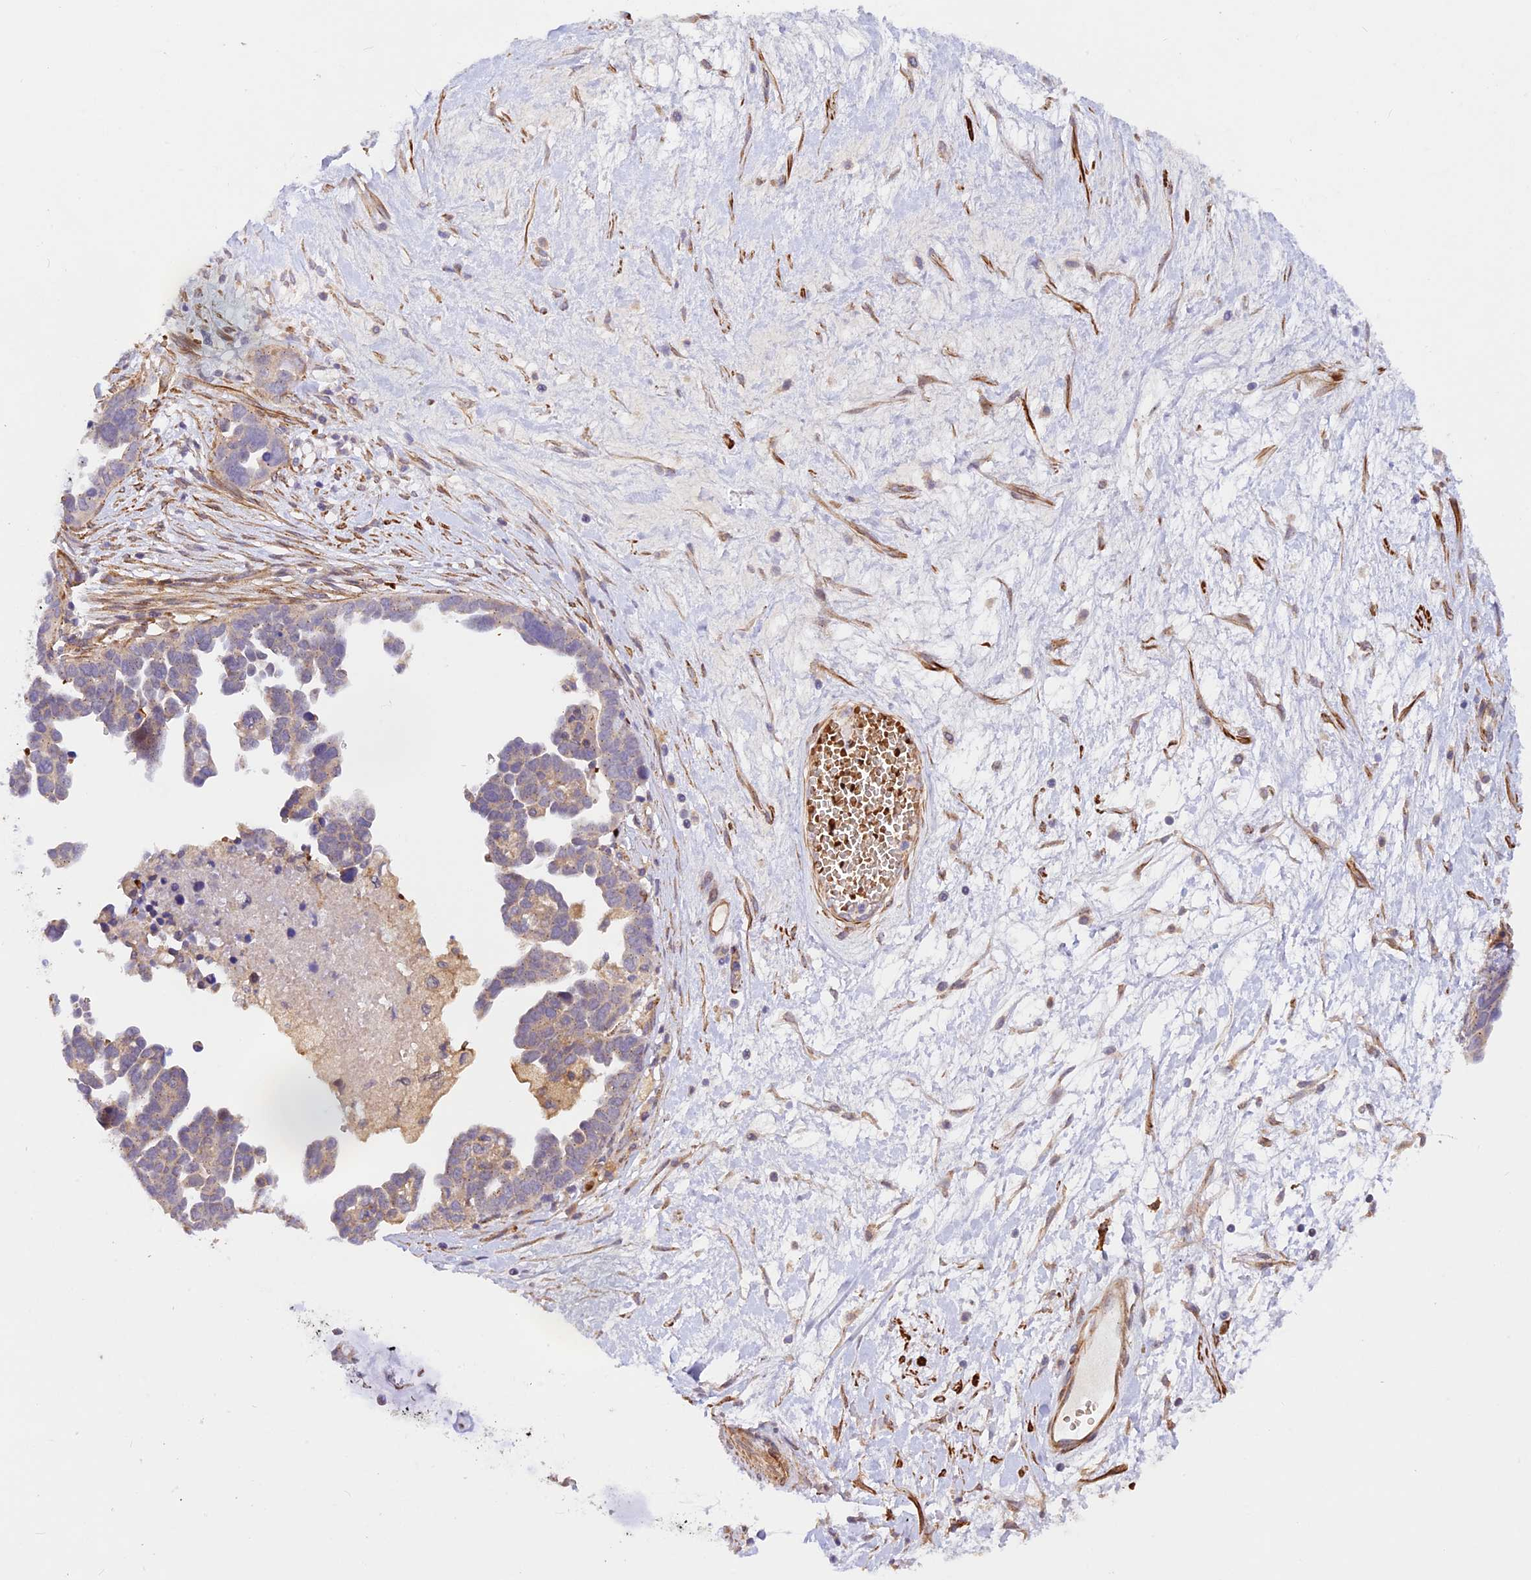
{"staining": {"intensity": "negative", "quantity": "none", "location": "none"}, "tissue": "ovarian cancer", "cell_type": "Tumor cells", "image_type": "cancer", "snomed": [{"axis": "morphology", "description": "Cystadenocarcinoma, serous, NOS"}, {"axis": "topography", "description": "Ovary"}], "caption": "DAB (3,3'-diaminobenzidine) immunohistochemical staining of human serous cystadenocarcinoma (ovarian) exhibits no significant staining in tumor cells. (DAB IHC with hematoxylin counter stain).", "gene": "WDFY4", "patient": {"sex": "female", "age": 54}}